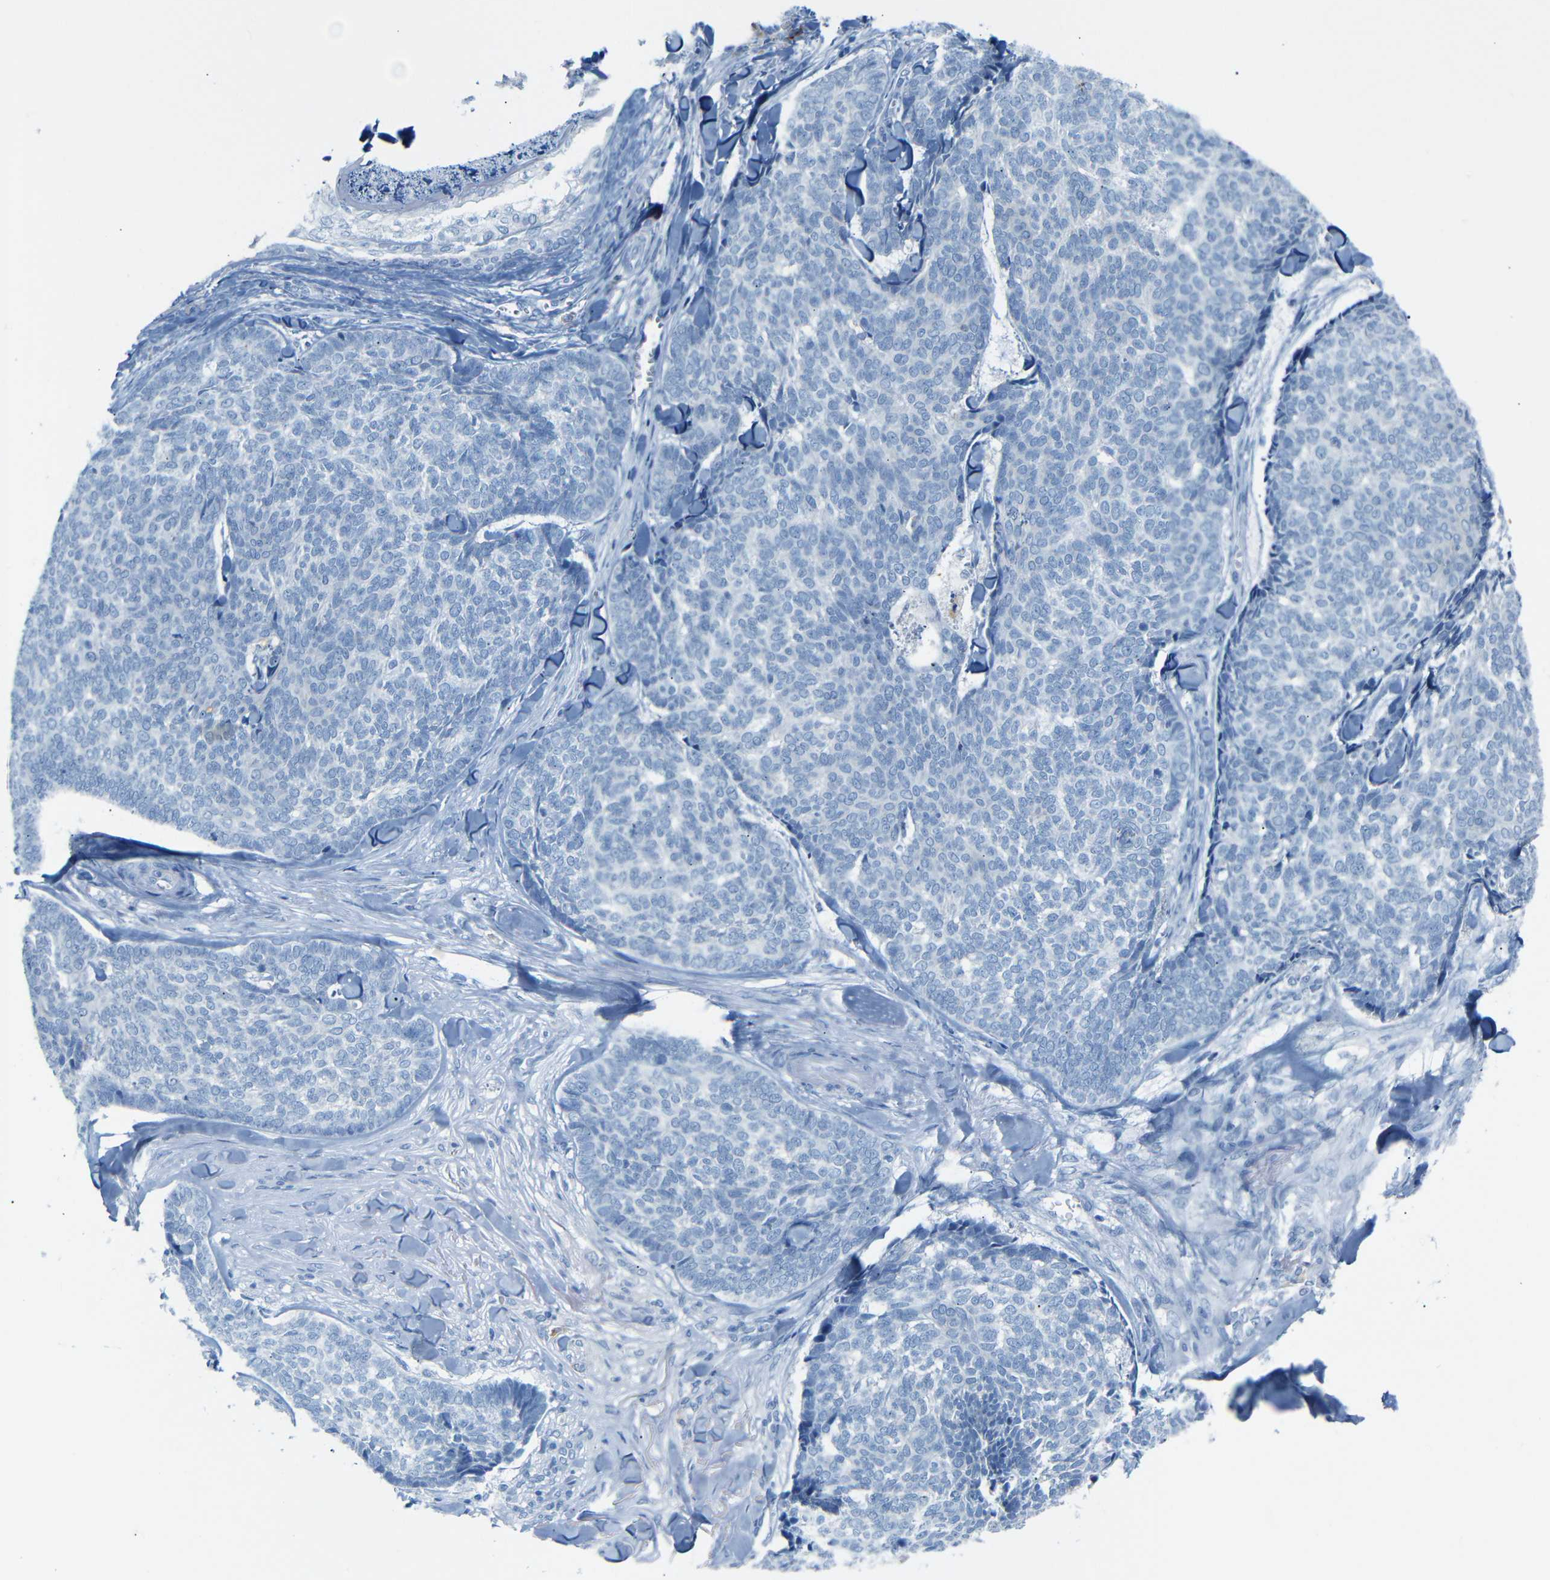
{"staining": {"intensity": "negative", "quantity": "none", "location": "none"}, "tissue": "skin cancer", "cell_type": "Tumor cells", "image_type": "cancer", "snomed": [{"axis": "morphology", "description": "Basal cell carcinoma"}, {"axis": "topography", "description": "Skin"}], "caption": "Immunohistochemistry (IHC) histopathology image of human skin cancer stained for a protein (brown), which exhibits no positivity in tumor cells.", "gene": "FCRL1", "patient": {"sex": "male", "age": 84}}